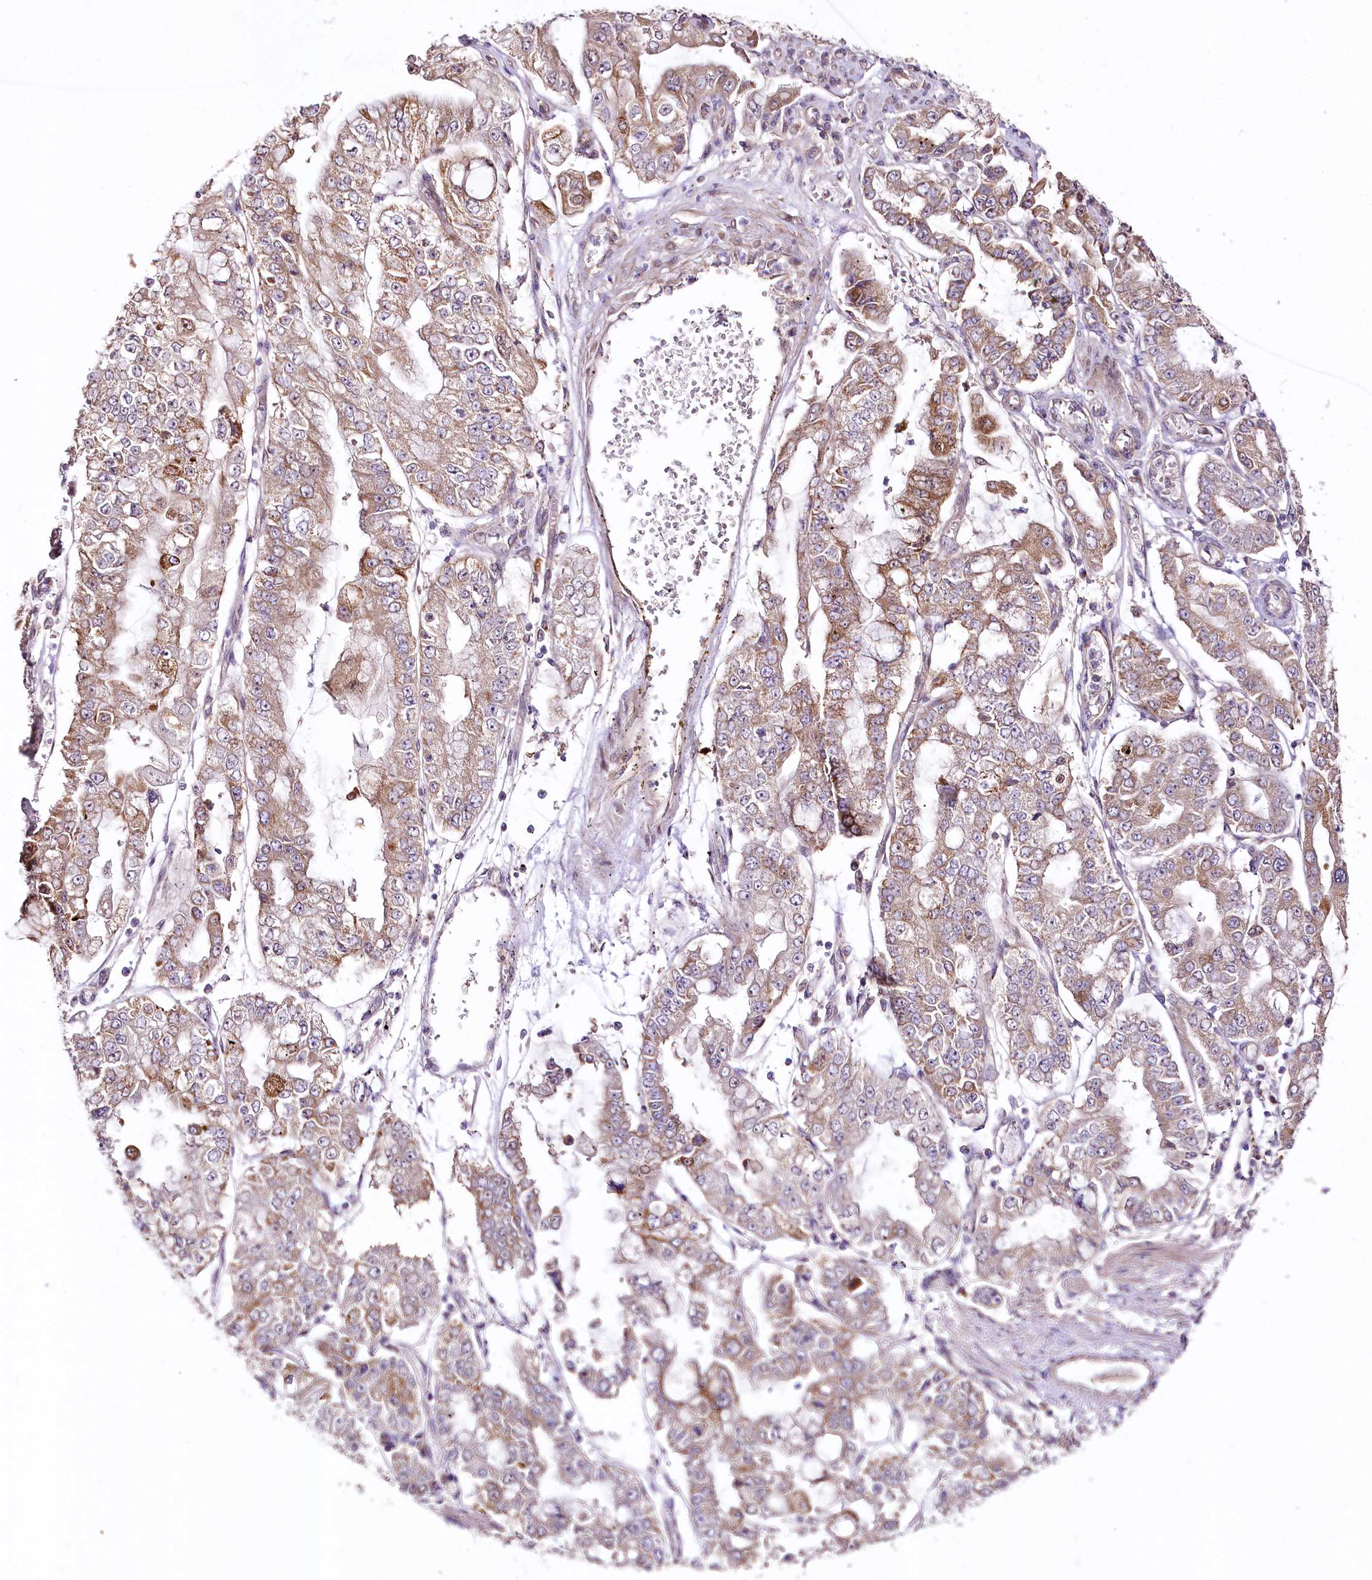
{"staining": {"intensity": "moderate", "quantity": ">75%", "location": "cytoplasmic/membranous"}, "tissue": "stomach cancer", "cell_type": "Tumor cells", "image_type": "cancer", "snomed": [{"axis": "morphology", "description": "Adenocarcinoma, NOS"}, {"axis": "topography", "description": "Stomach"}], "caption": "Moderate cytoplasmic/membranous positivity is identified in approximately >75% of tumor cells in stomach cancer.", "gene": "ZNF226", "patient": {"sex": "male", "age": 76}}